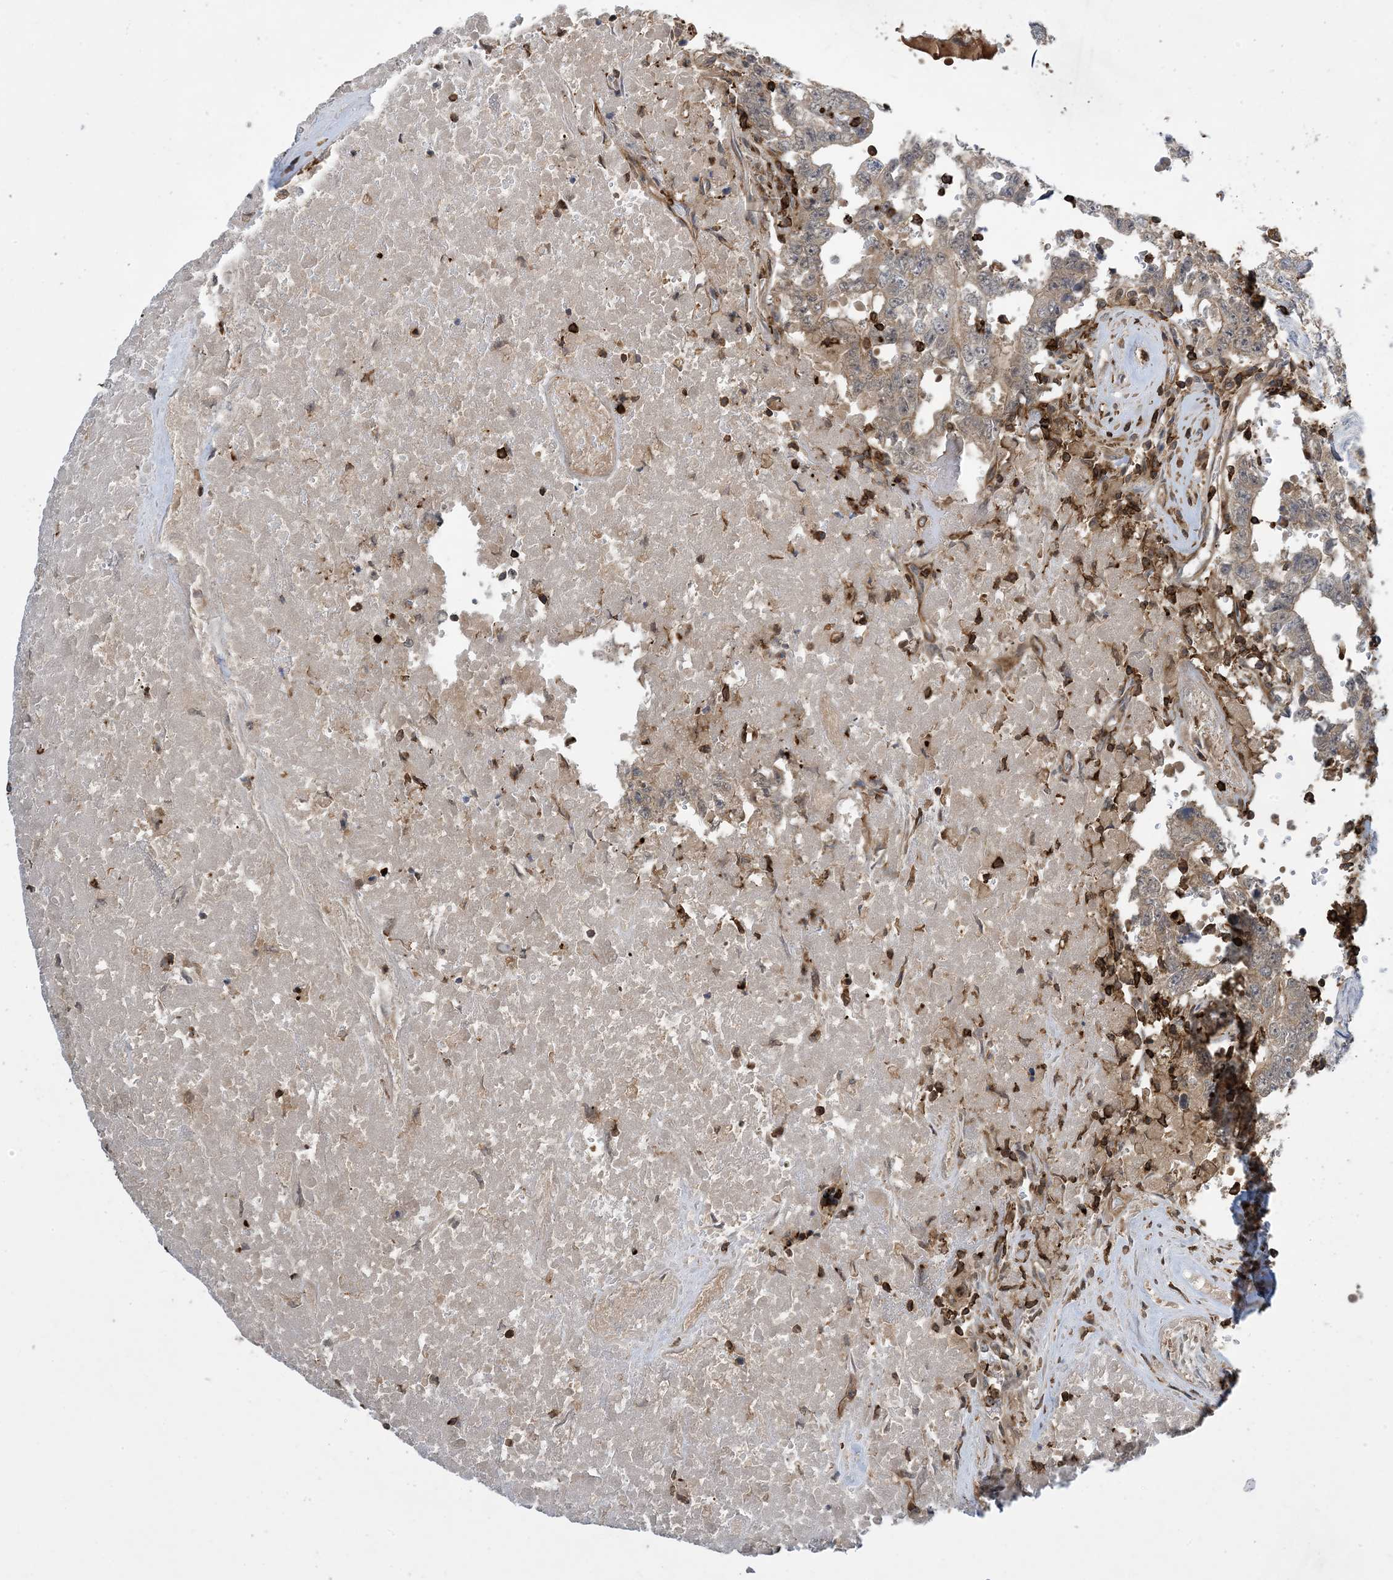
{"staining": {"intensity": "weak", "quantity": ">75%", "location": "cytoplasmic/membranous"}, "tissue": "testis cancer", "cell_type": "Tumor cells", "image_type": "cancer", "snomed": [{"axis": "morphology", "description": "Carcinoma, Embryonal, NOS"}, {"axis": "topography", "description": "Testis"}], "caption": "The micrograph reveals immunohistochemical staining of testis cancer (embryonal carcinoma). There is weak cytoplasmic/membranous staining is appreciated in approximately >75% of tumor cells.", "gene": "AK9", "patient": {"sex": "male", "age": 26}}